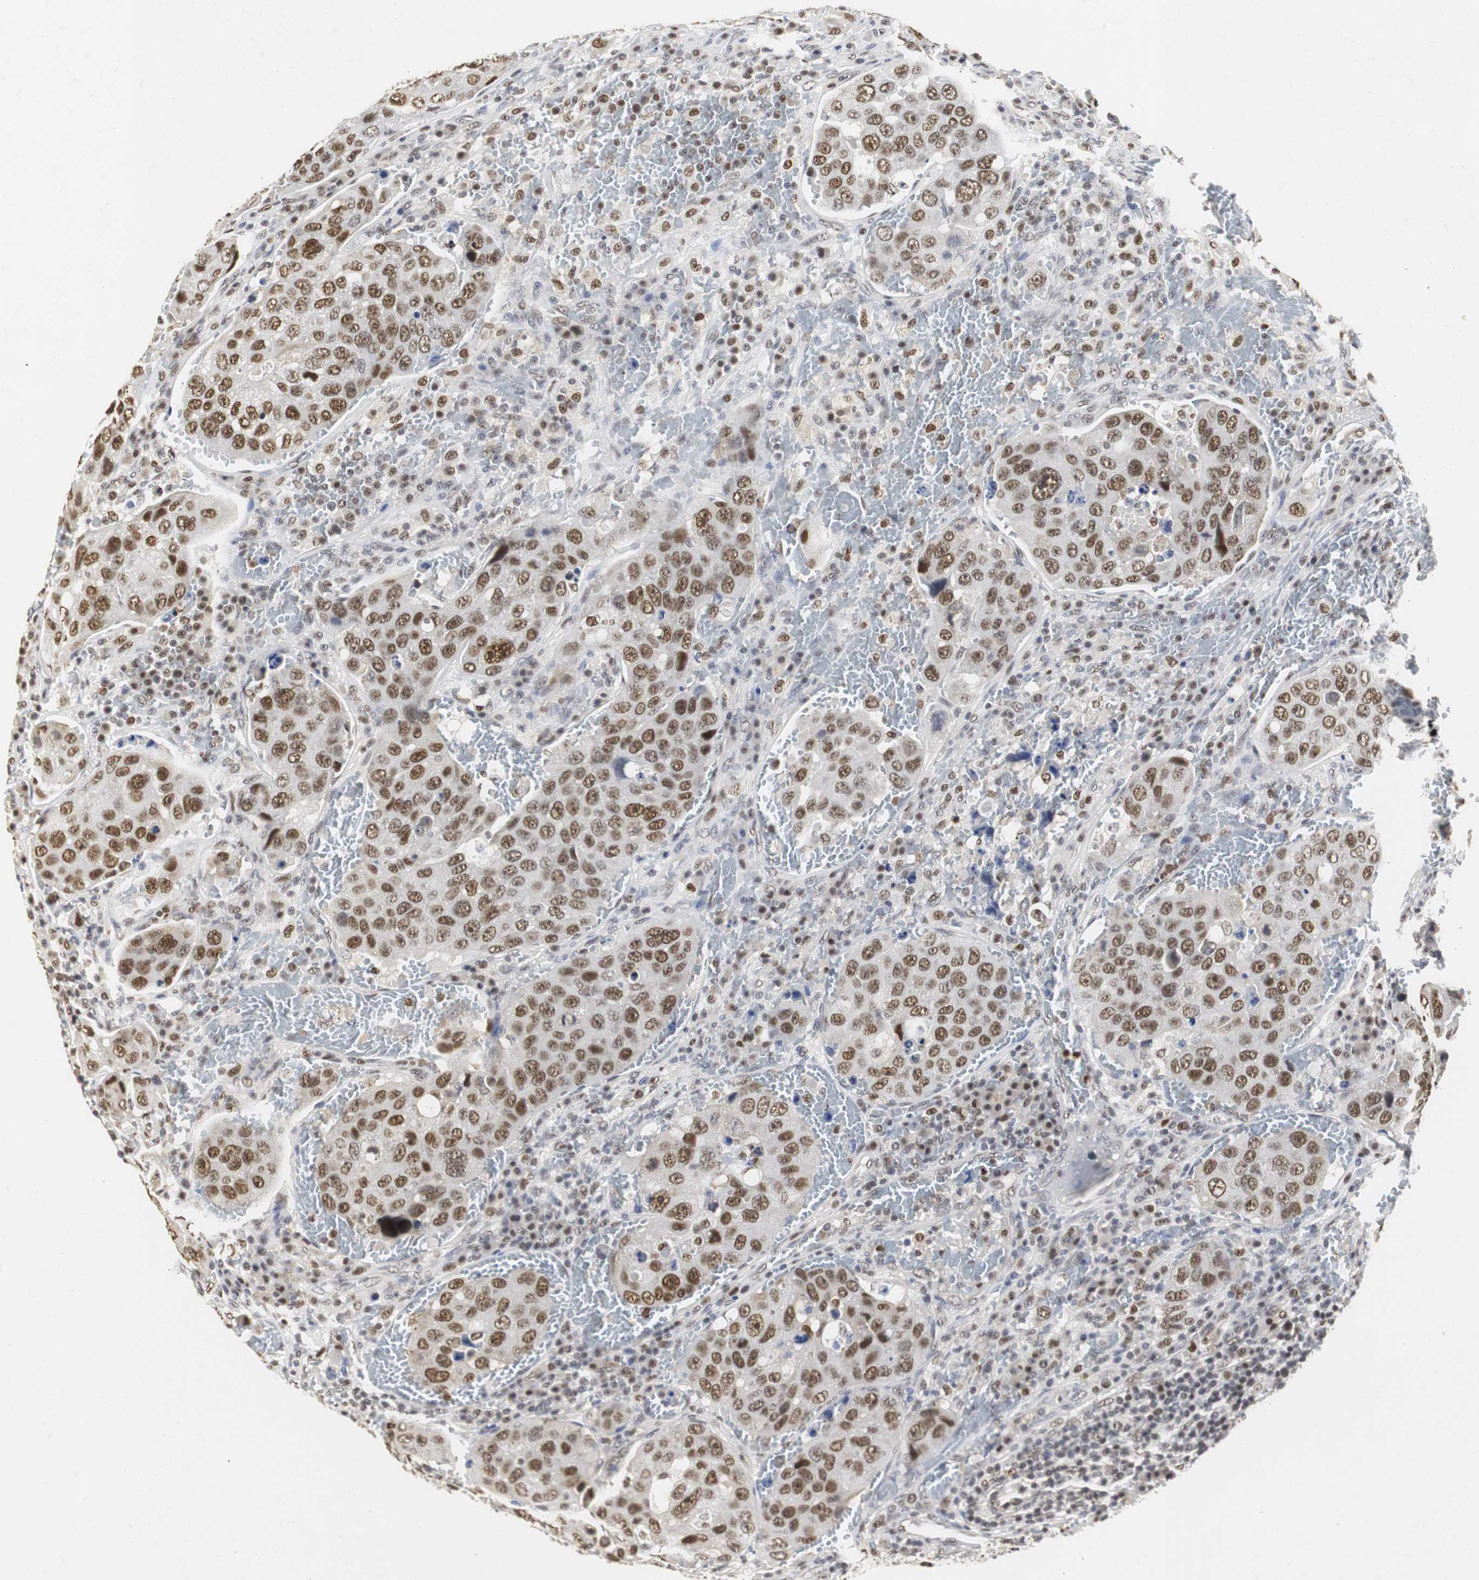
{"staining": {"intensity": "strong", "quantity": ">75%", "location": "nuclear"}, "tissue": "urothelial cancer", "cell_type": "Tumor cells", "image_type": "cancer", "snomed": [{"axis": "morphology", "description": "Urothelial carcinoma, High grade"}, {"axis": "topography", "description": "Lymph node"}, {"axis": "topography", "description": "Urinary bladder"}], "caption": "IHC of human urothelial carcinoma (high-grade) displays high levels of strong nuclear positivity in approximately >75% of tumor cells.", "gene": "ZFC3H1", "patient": {"sex": "male", "age": 51}}